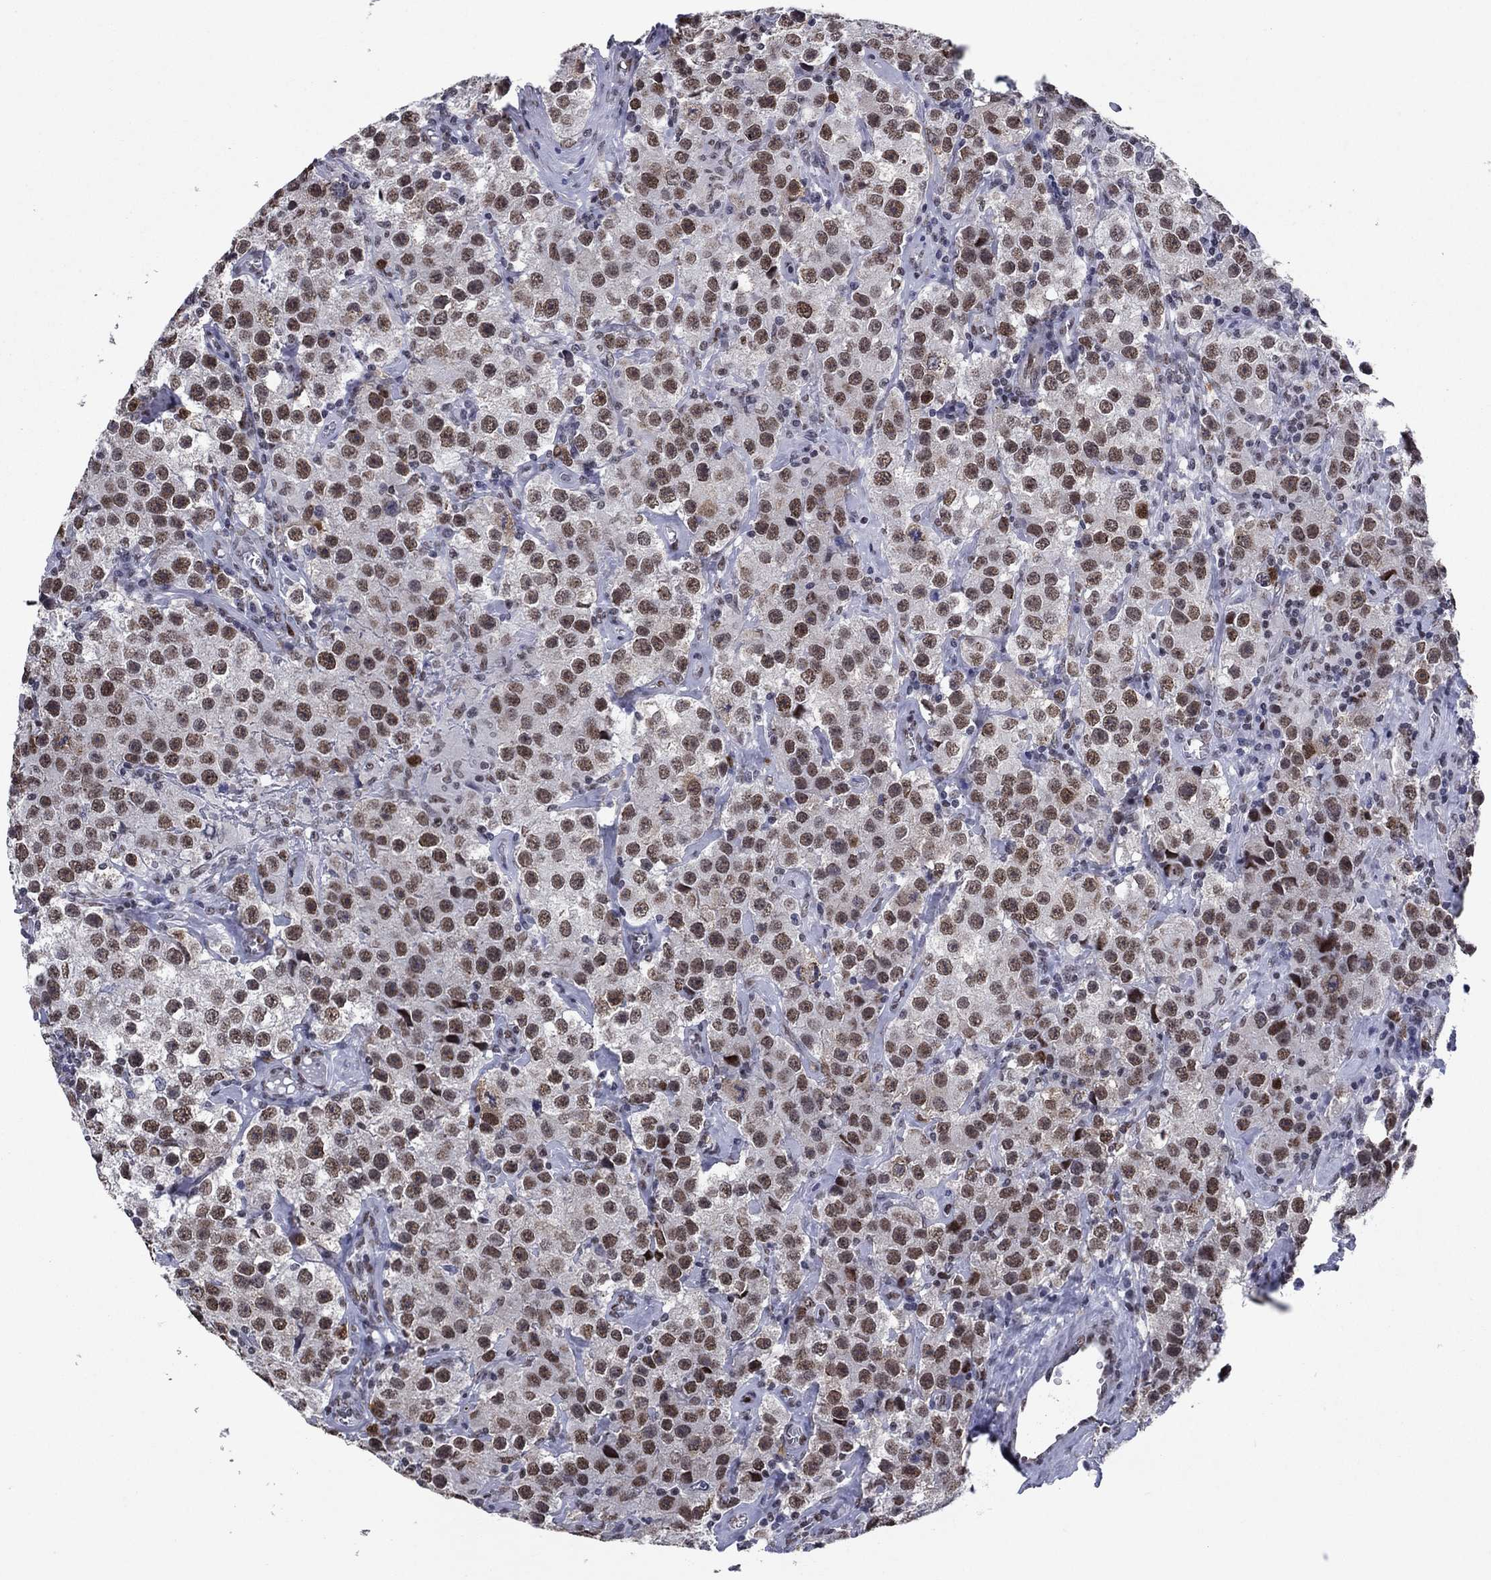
{"staining": {"intensity": "moderate", "quantity": ">75%", "location": "nuclear"}, "tissue": "testis cancer", "cell_type": "Tumor cells", "image_type": "cancer", "snomed": [{"axis": "morphology", "description": "Seminoma, NOS"}, {"axis": "topography", "description": "Testis"}], "caption": "The immunohistochemical stain shows moderate nuclear staining in tumor cells of testis cancer (seminoma) tissue.", "gene": "TYMS", "patient": {"sex": "male", "age": 52}}